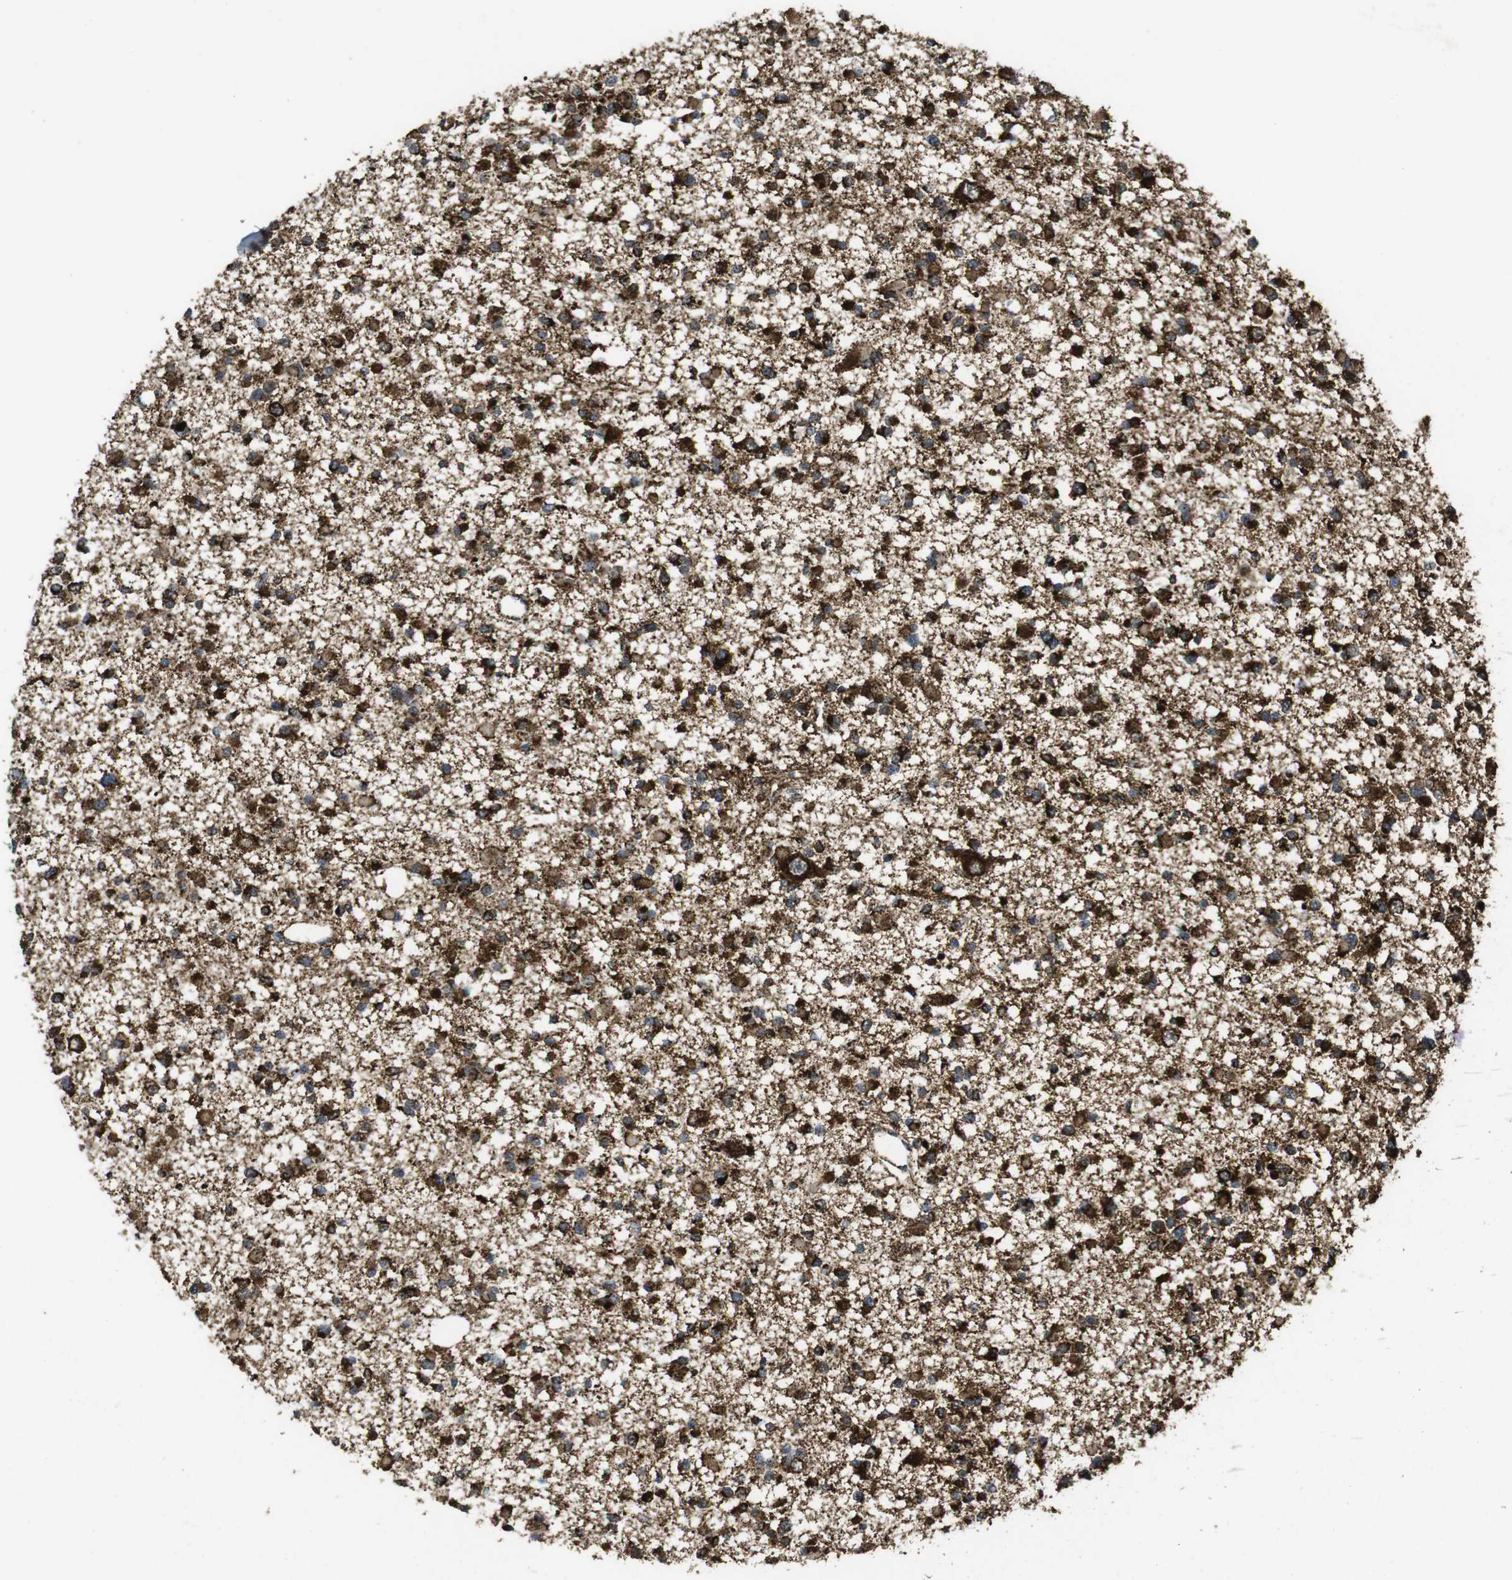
{"staining": {"intensity": "strong", "quantity": ">75%", "location": "cytoplasmic/membranous"}, "tissue": "glioma", "cell_type": "Tumor cells", "image_type": "cancer", "snomed": [{"axis": "morphology", "description": "Glioma, malignant, Low grade"}, {"axis": "topography", "description": "Brain"}], "caption": "Immunohistochemistry (IHC) (DAB) staining of malignant glioma (low-grade) exhibits strong cytoplasmic/membranous protein expression in about >75% of tumor cells.", "gene": "ATP5F1A", "patient": {"sex": "female", "age": 22}}